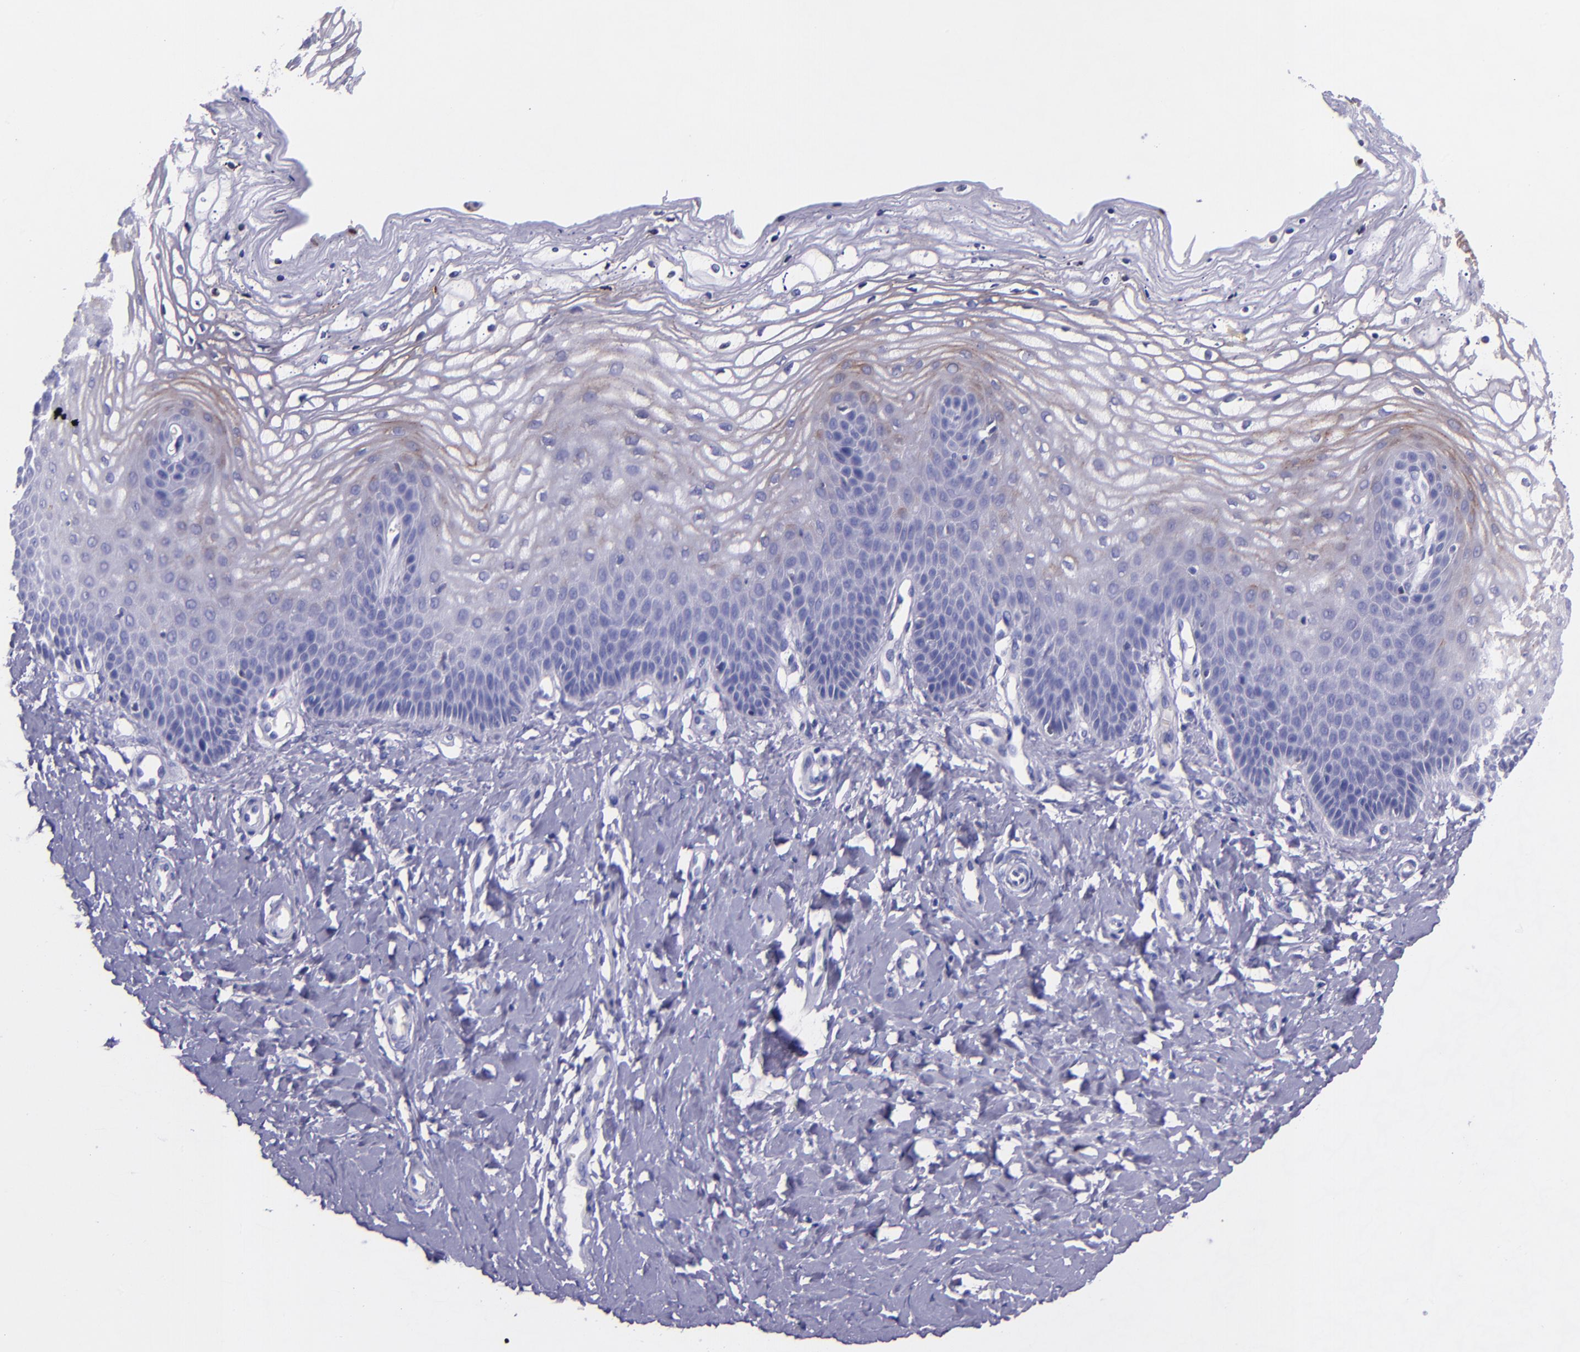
{"staining": {"intensity": "weak", "quantity": "<25%", "location": "cytoplasmic/membranous"}, "tissue": "vagina", "cell_type": "Squamous epithelial cells", "image_type": "normal", "snomed": [{"axis": "morphology", "description": "Normal tissue, NOS"}, {"axis": "topography", "description": "Vagina"}], "caption": "This is a micrograph of immunohistochemistry (IHC) staining of normal vagina, which shows no staining in squamous epithelial cells.", "gene": "SLPI", "patient": {"sex": "female", "age": 68}}